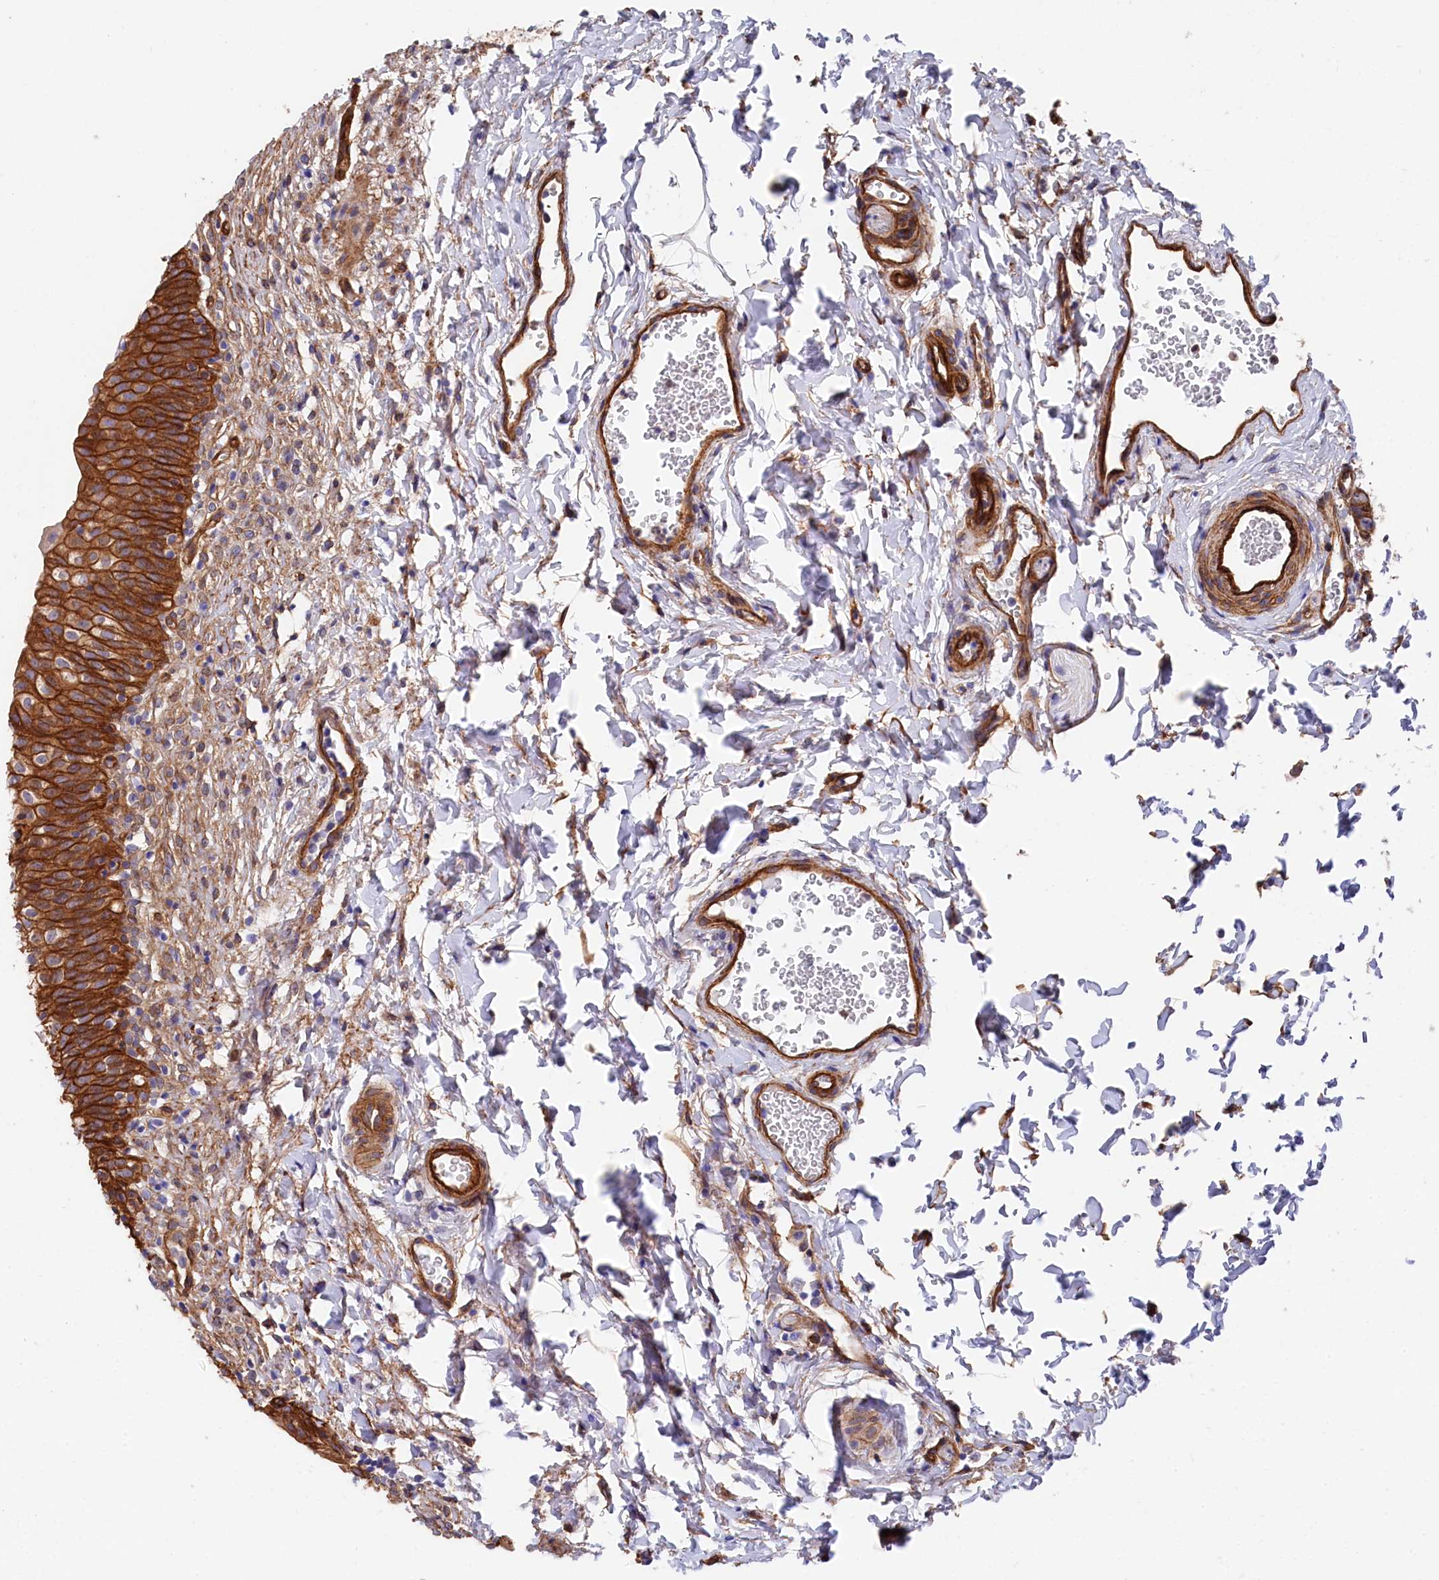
{"staining": {"intensity": "strong", "quantity": ">75%", "location": "cytoplasmic/membranous"}, "tissue": "urinary bladder", "cell_type": "Urothelial cells", "image_type": "normal", "snomed": [{"axis": "morphology", "description": "Normal tissue, NOS"}, {"axis": "topography", "description": "Urinary bladder"}], "caption": "A brown stain shows strong cytoplasmic/membranous positivity of a protein in urothelial cells of unremarkable urinary bladder. (IHC, brightfield microscopy, high magnification).", "gene": "TNKS1BP1", "patient": {"sex": "male", "age": 55}}